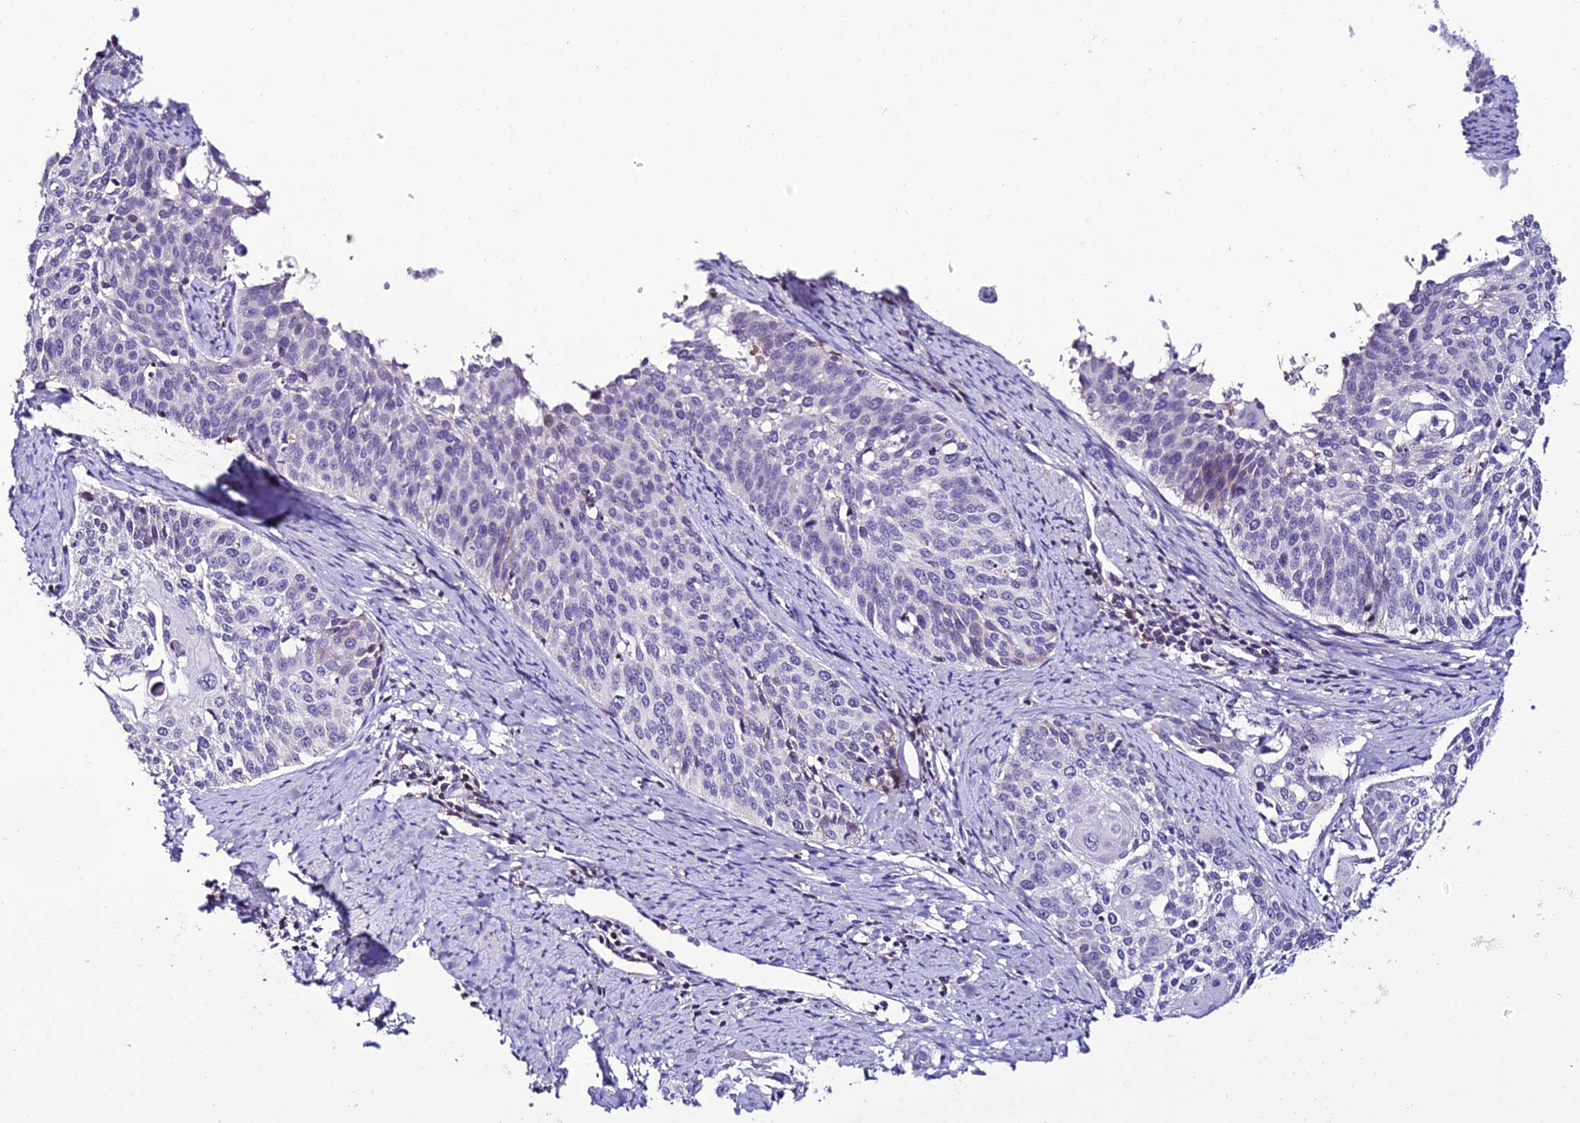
{"staining": {"intensity": "negative", "quantity": "none", "location": "none"}, "tissue": "cervical cancer", "cell_type": "Tumor cells", "image_type": "cancer", "snomed": [{"axis": "morphology", "description": "Squamous cell carcinoma, NOS"}, {"axis": "topography", "description": "Cervix"}], "caption": "Squamous cell carcinoma (cervical) was stained to show a protein in brown. There is no significant positivity in tumor cells.", "gene": "DEFB132", "patient": {"sex": "female", "age": 44}}